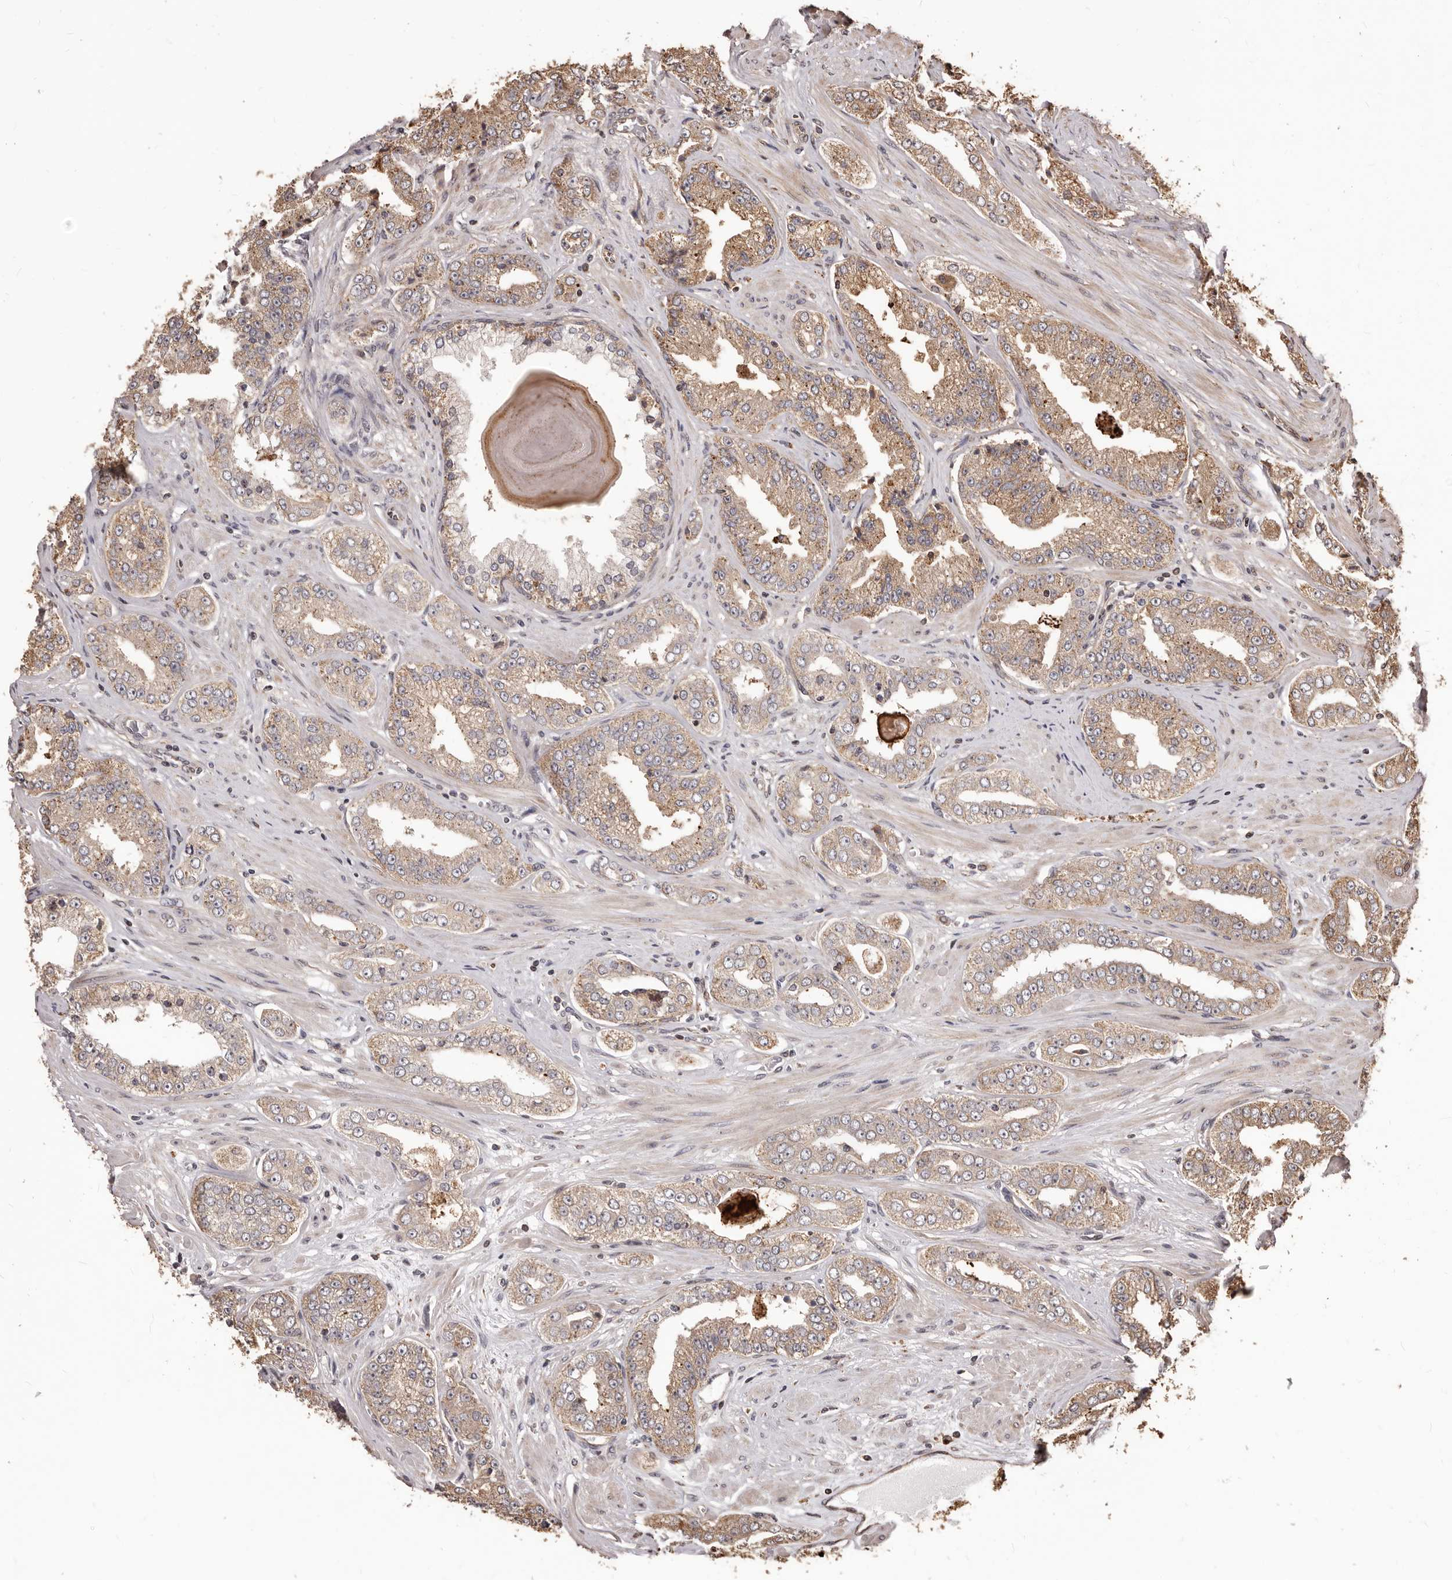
{"staining": {"intensity": "weak", "quantity": ">75%", "location": "cytoplasmic/membranous"}, "tissue": "prostate cancer", "cell_type": "Tumor cells", "image_type": "cancer", "snomed": [{"axis": "morphology", "description": "Adenocarcinoma, High grade"}, {"axis": "topography", "description": "Prostate"}], "caption": "Immunohistochemistry (IHC) micrograph of neoplastic tissue: adenocarcinoma (high-grade) (prostate) stained using immunohistochemistry demonstrates low levels of weak protein expression localized specifically in the cytoplasmic/membranous of tumor cells, appearing as a cytoplasmic/membranous brown color.", "gene": "MTO1", "patient": {"sex": "male", "age": 71}}